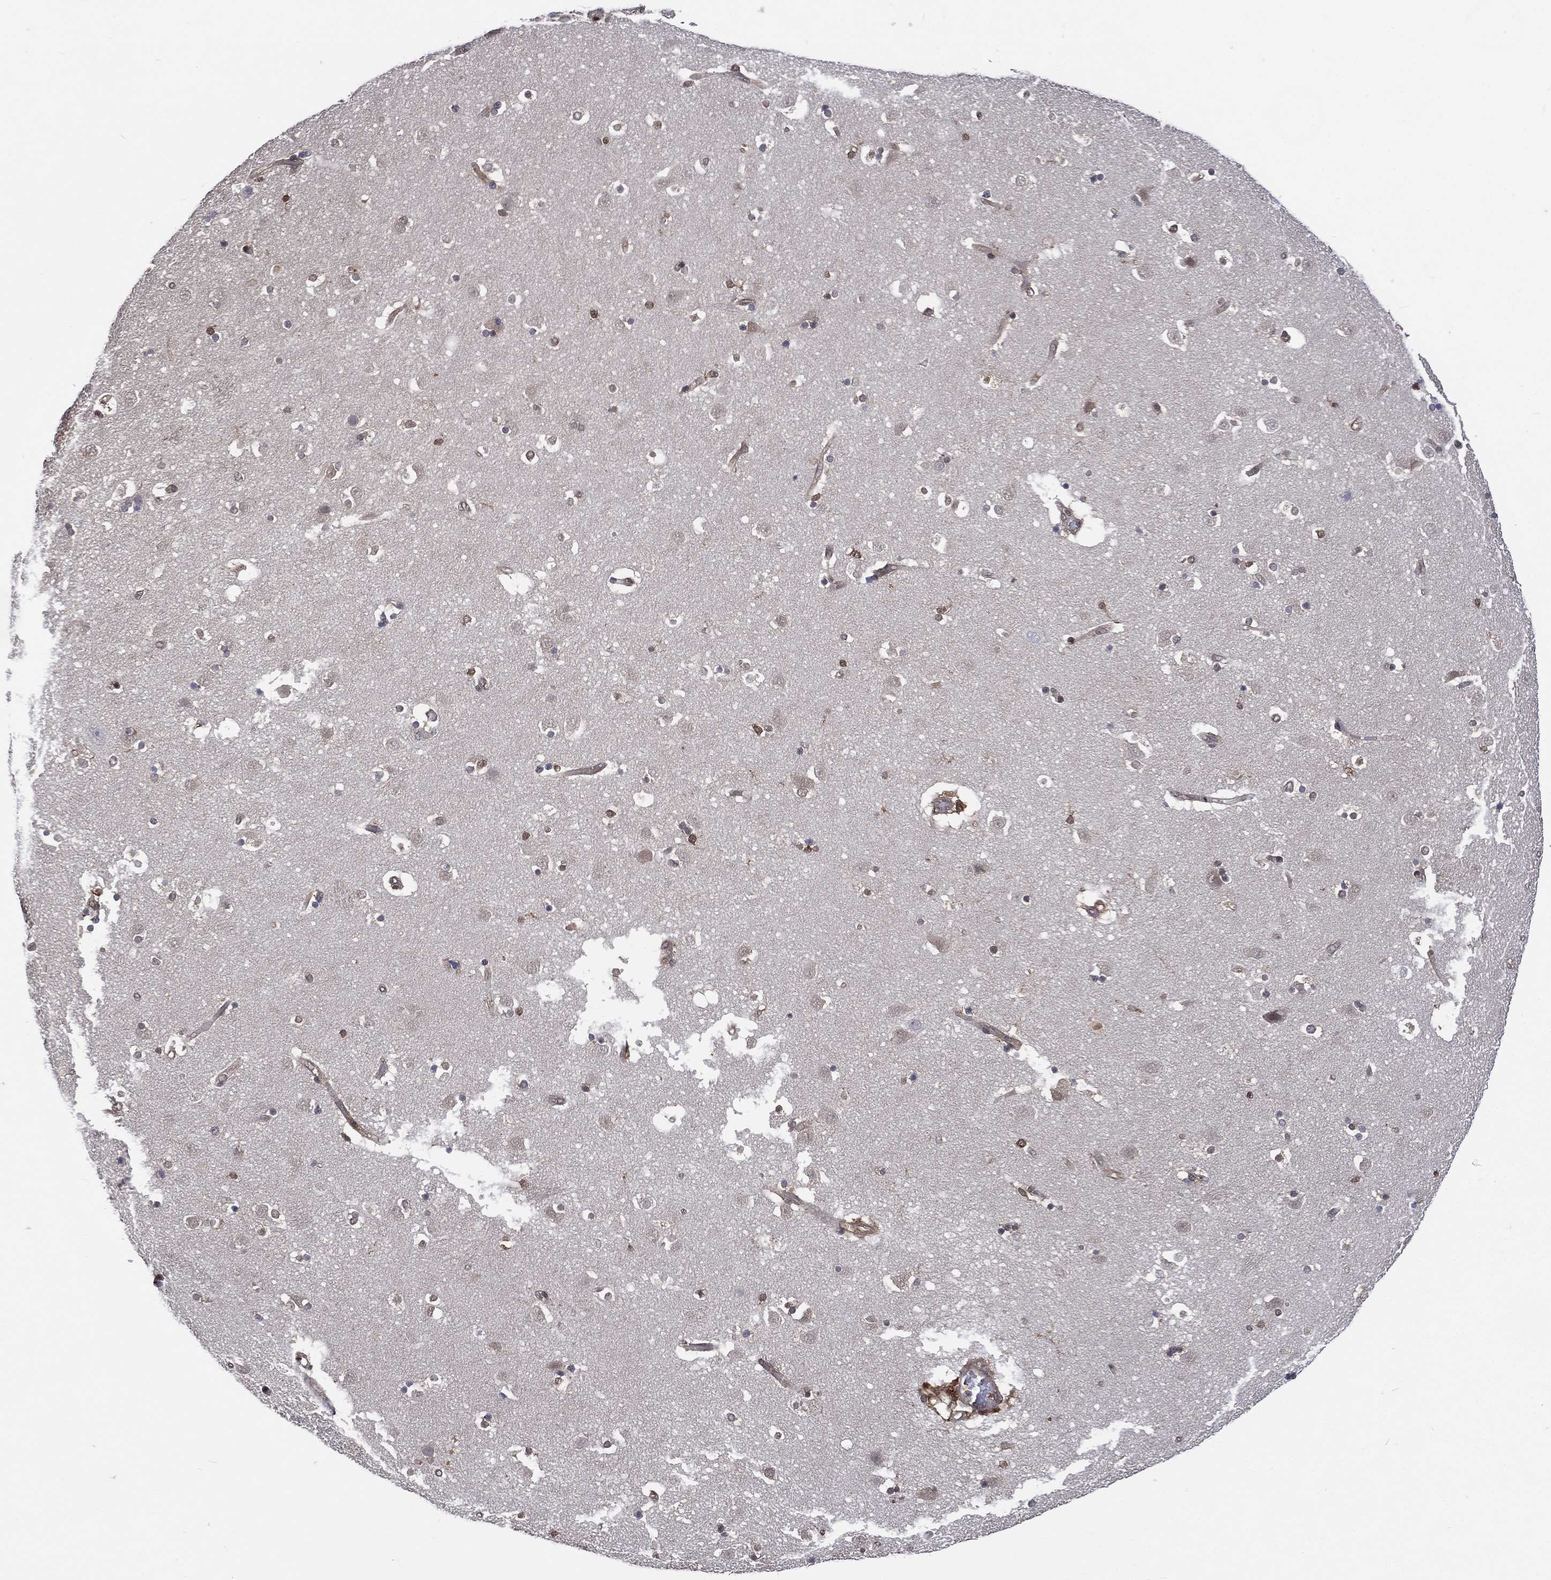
{"staining": {"intensity": "strong", "quantity": "<25%", "location": "nuclear"}, "tissue": "caudate", "cell_type": "Glial cells", "image_type": "normal", "snomed": [{"axis": "morphology", "description": "Normal tissue, NOS"}, {"axis": "topography", "description": "Lateral ventricle wall"}], "caption": "Caudate stained with immunohistochemistry (IHC) reveals strong nuclear expression in about <25% of glial cells.", "gene": "MTAP", "patient": {"sex": "male", "age": 51}}